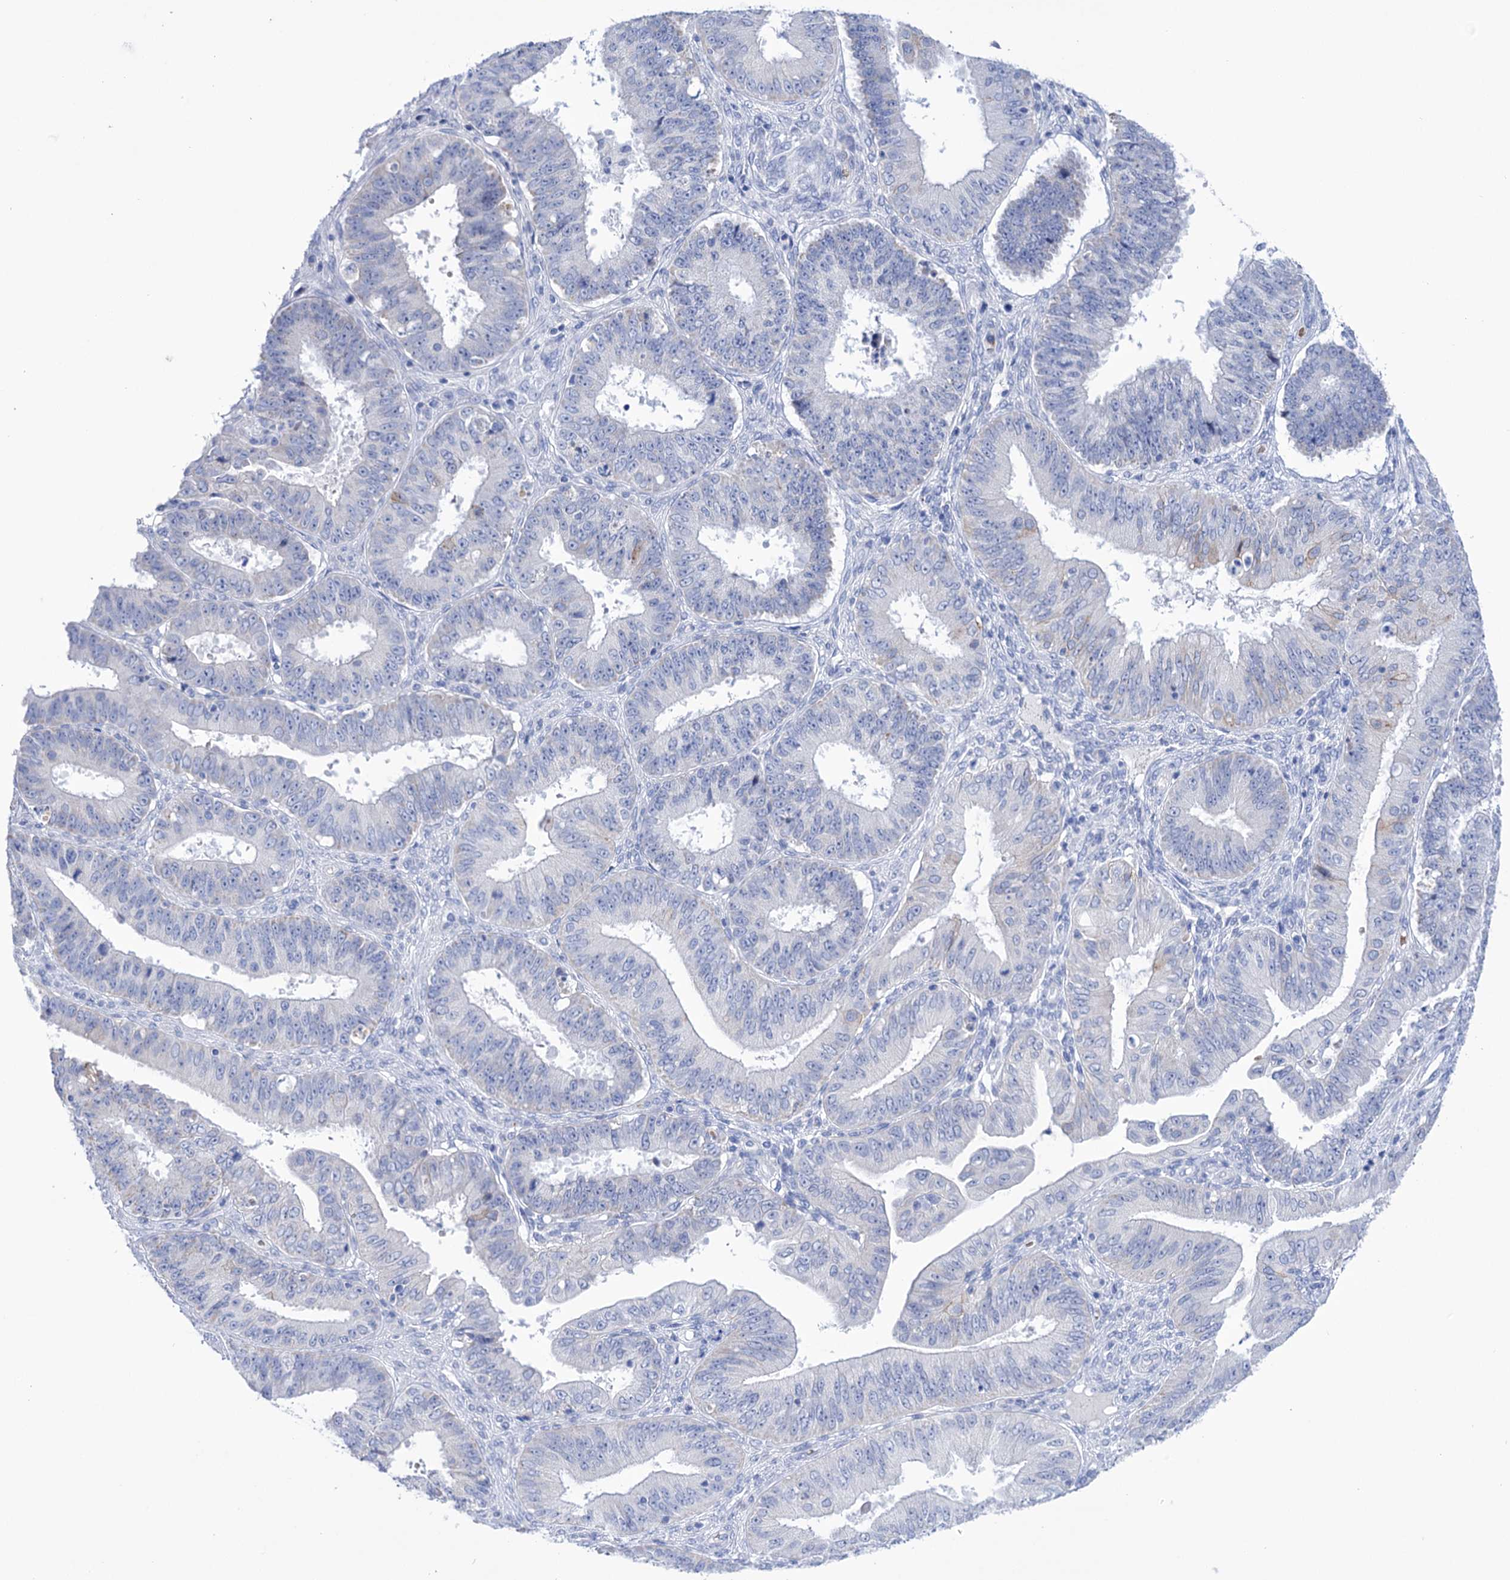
{"staining": {"intensity": "negative", "quantity": "none", "location": "none"}, "tissue": "ovarian cancer", "cell_type": "Tumor cells", "image_type": "cancer", "snomed": [{"axis": "morphology", "description": "Carcinoma, endometroid"}, {"axis": "topography", "description": "Appendix"}, {"axis": "topography", "description": "Ovary"}], "caption": "Human ovarian cancer (endometroid carcinoma) stained for a protein using immunohistochemistry (IHC) reveals no staining in tumor cells.", "gene": "YARS2", "patient": {"sex": "female", "age": 42}}